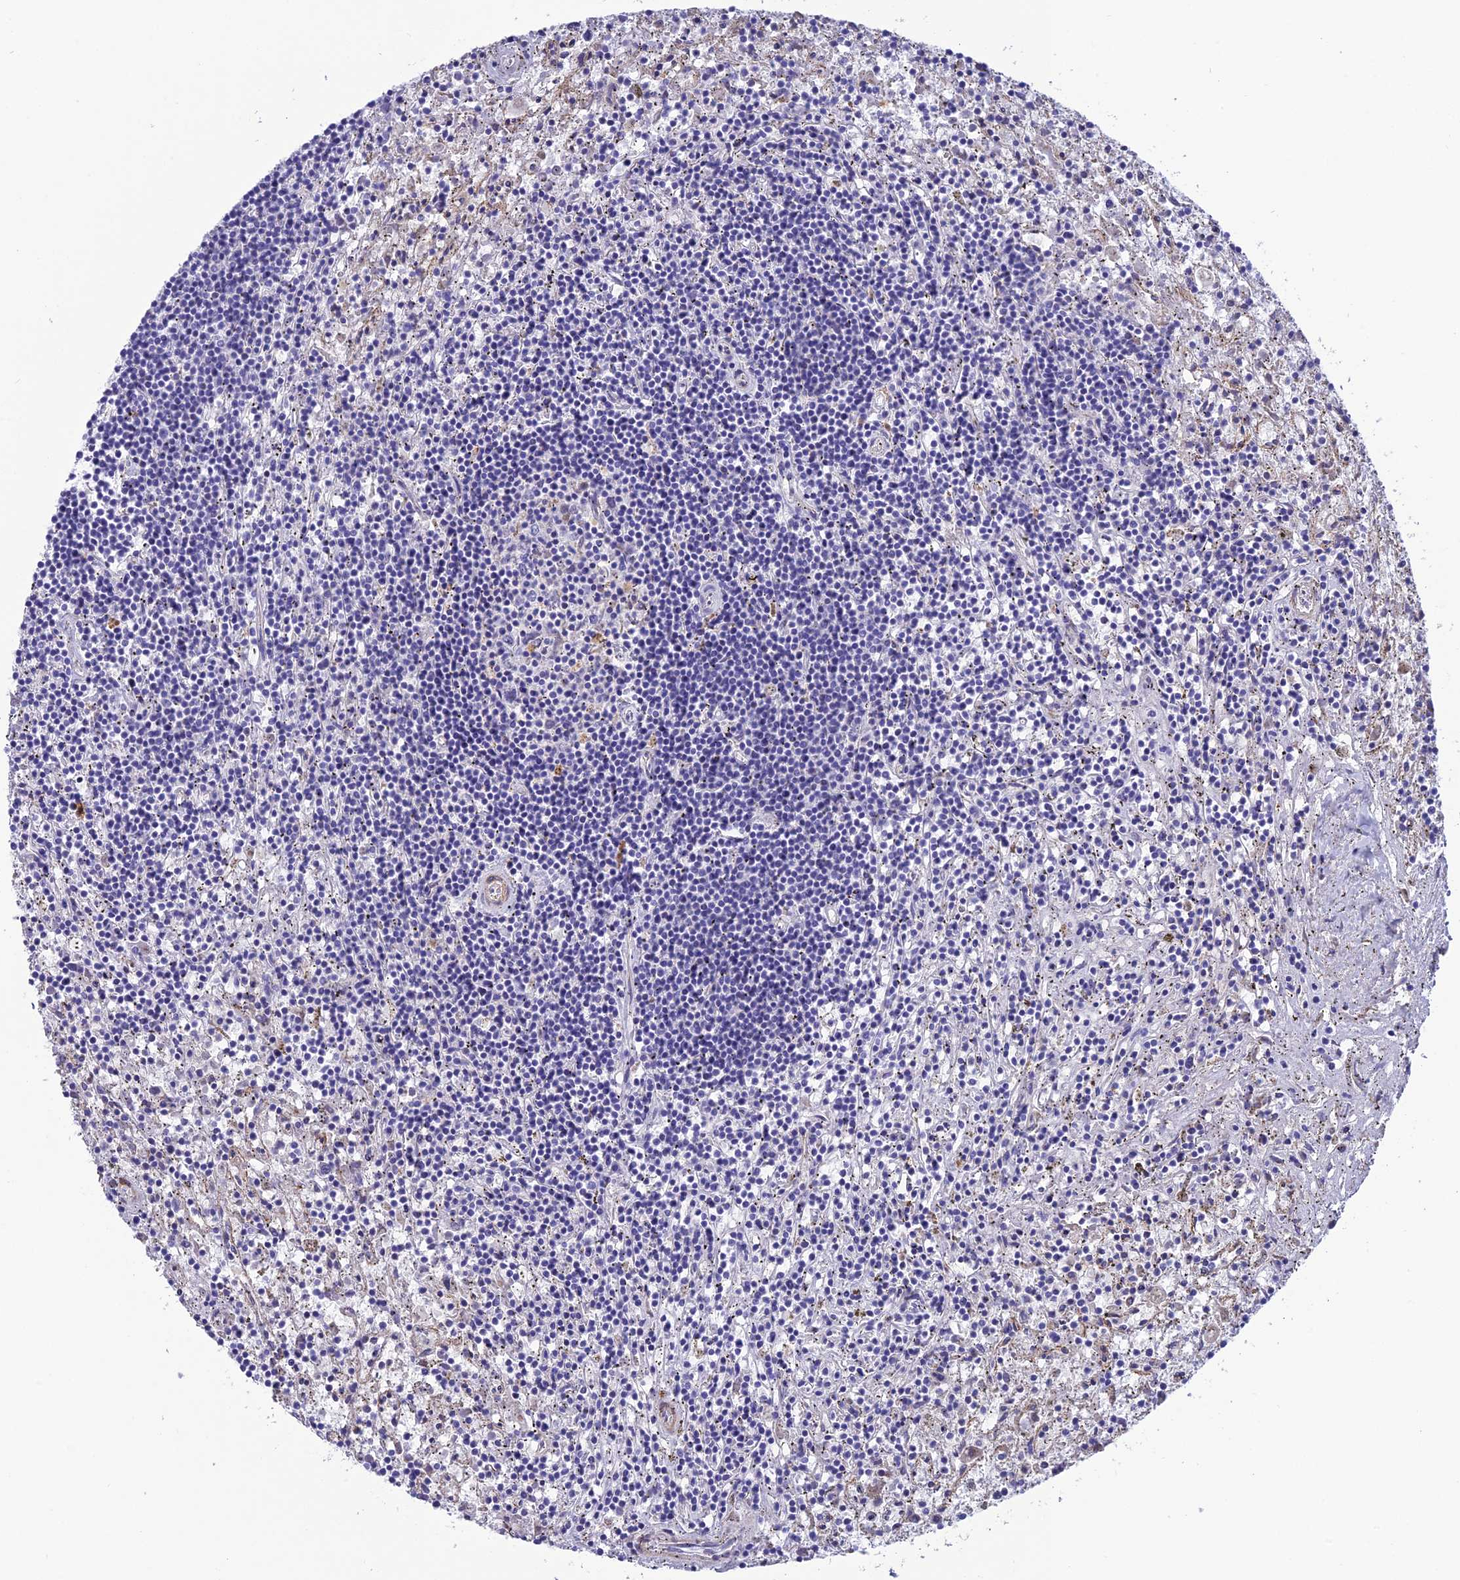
{"staining": {"intensity": "negative", "quantity": "none", "location": "none"}, "tissue": "lymphoma", "cell_type": "Tumor cells", "image_type": "cancer", "snomed": [{"axis": "morphology", "description": "Malignant lymphoma, non-Hodgkin's type, Low grade"}, {"axis": "topography", "description": "Spleen"}], "caption": "Tumor cells are negative for brown protein staining in lymphoma.", "gene": "TNS1", "patient": {"sex": "male", "age": 76}}